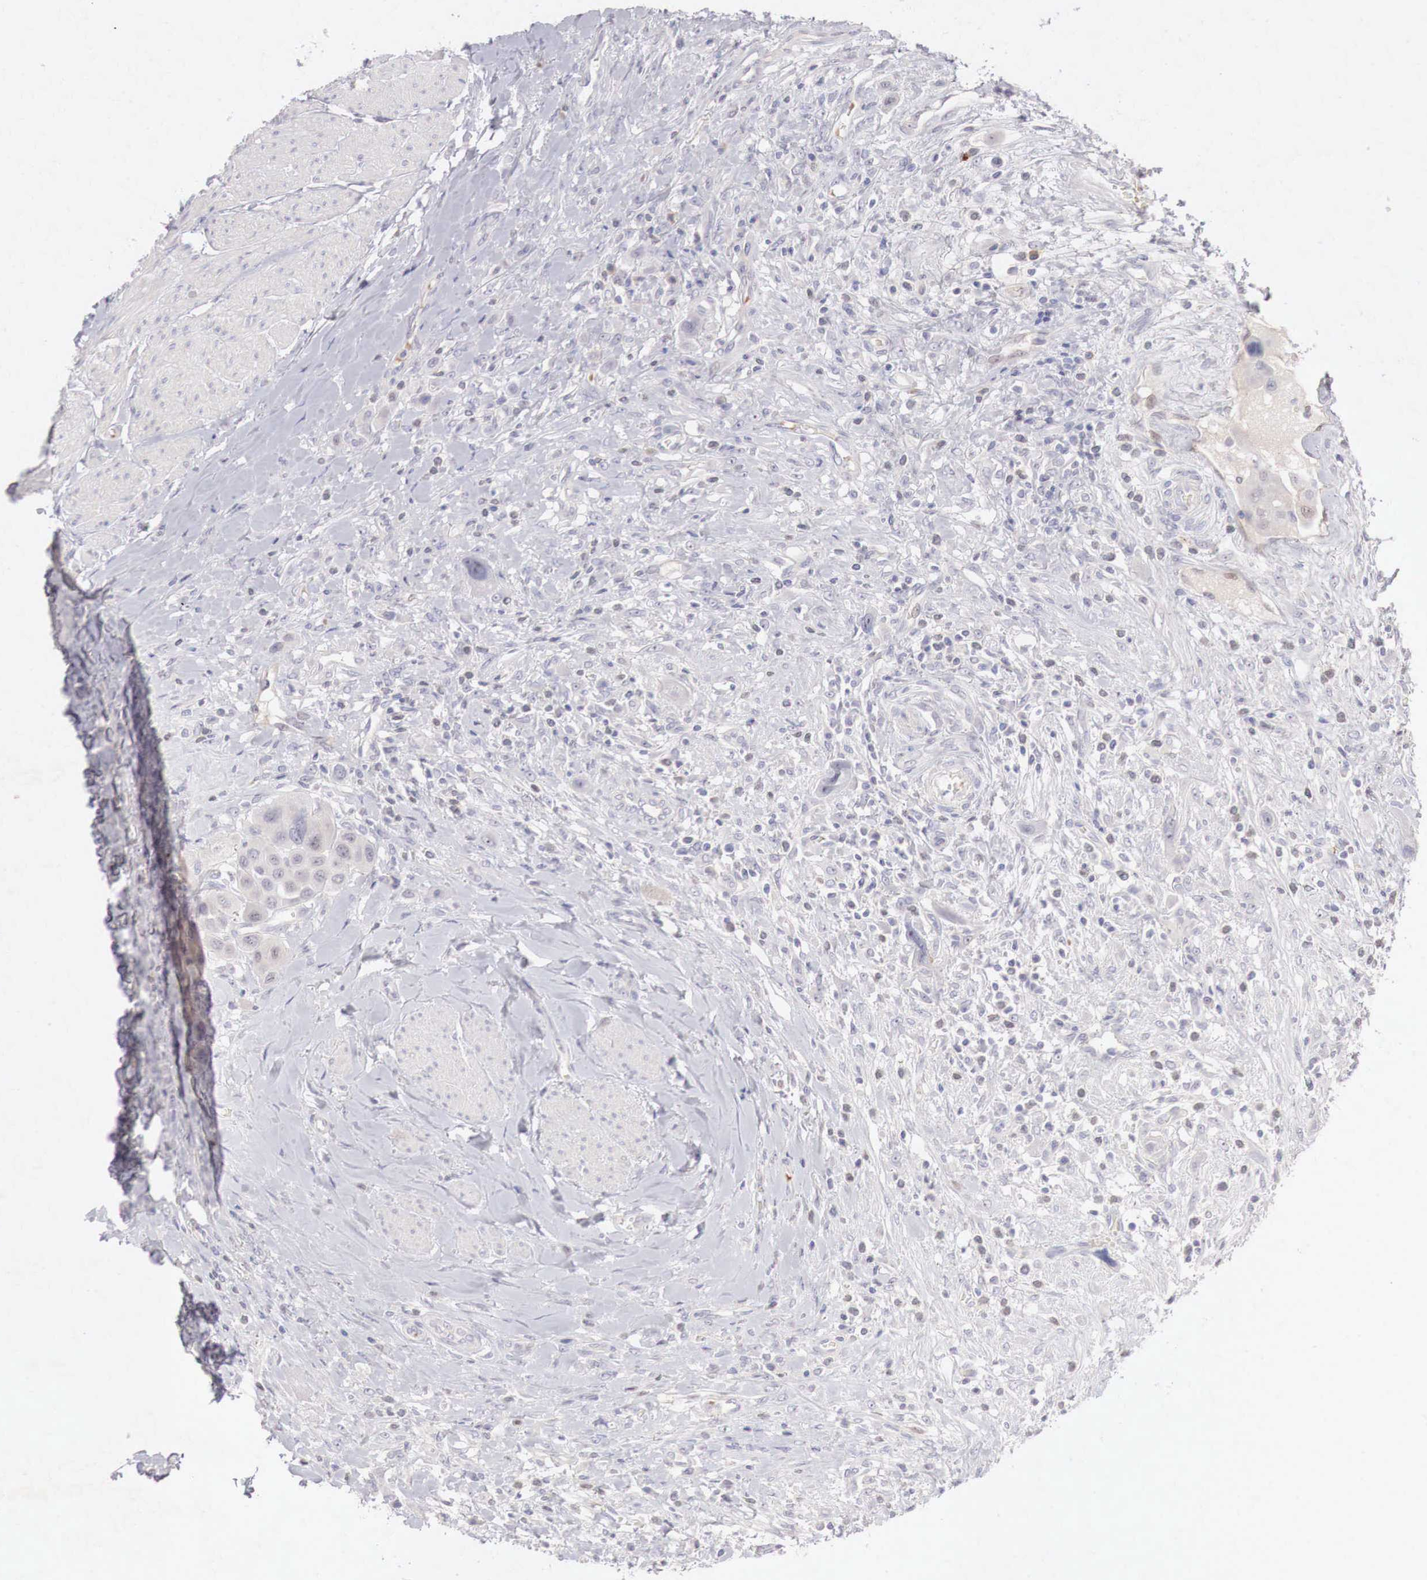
{"staining": {"intensity": "negative", "quantity": "none", "location": "none"}, "tissue": "urothelial cancer", "cell_type": "Tumor cells", "image_type": "cancer", "snomed": [{"axis": "morphology", "description": "Urothelial carcinoma, High grade"}, {"axis": "topography", "description": "Urinary bladder"}], "caption": "Human urothelial carcinoma (high-grade) stained for a protein using immunohistochemistry displays no expression in tumor cells.", "gene": "GATA1", "patient": {"sex": "male", "age": 50}}